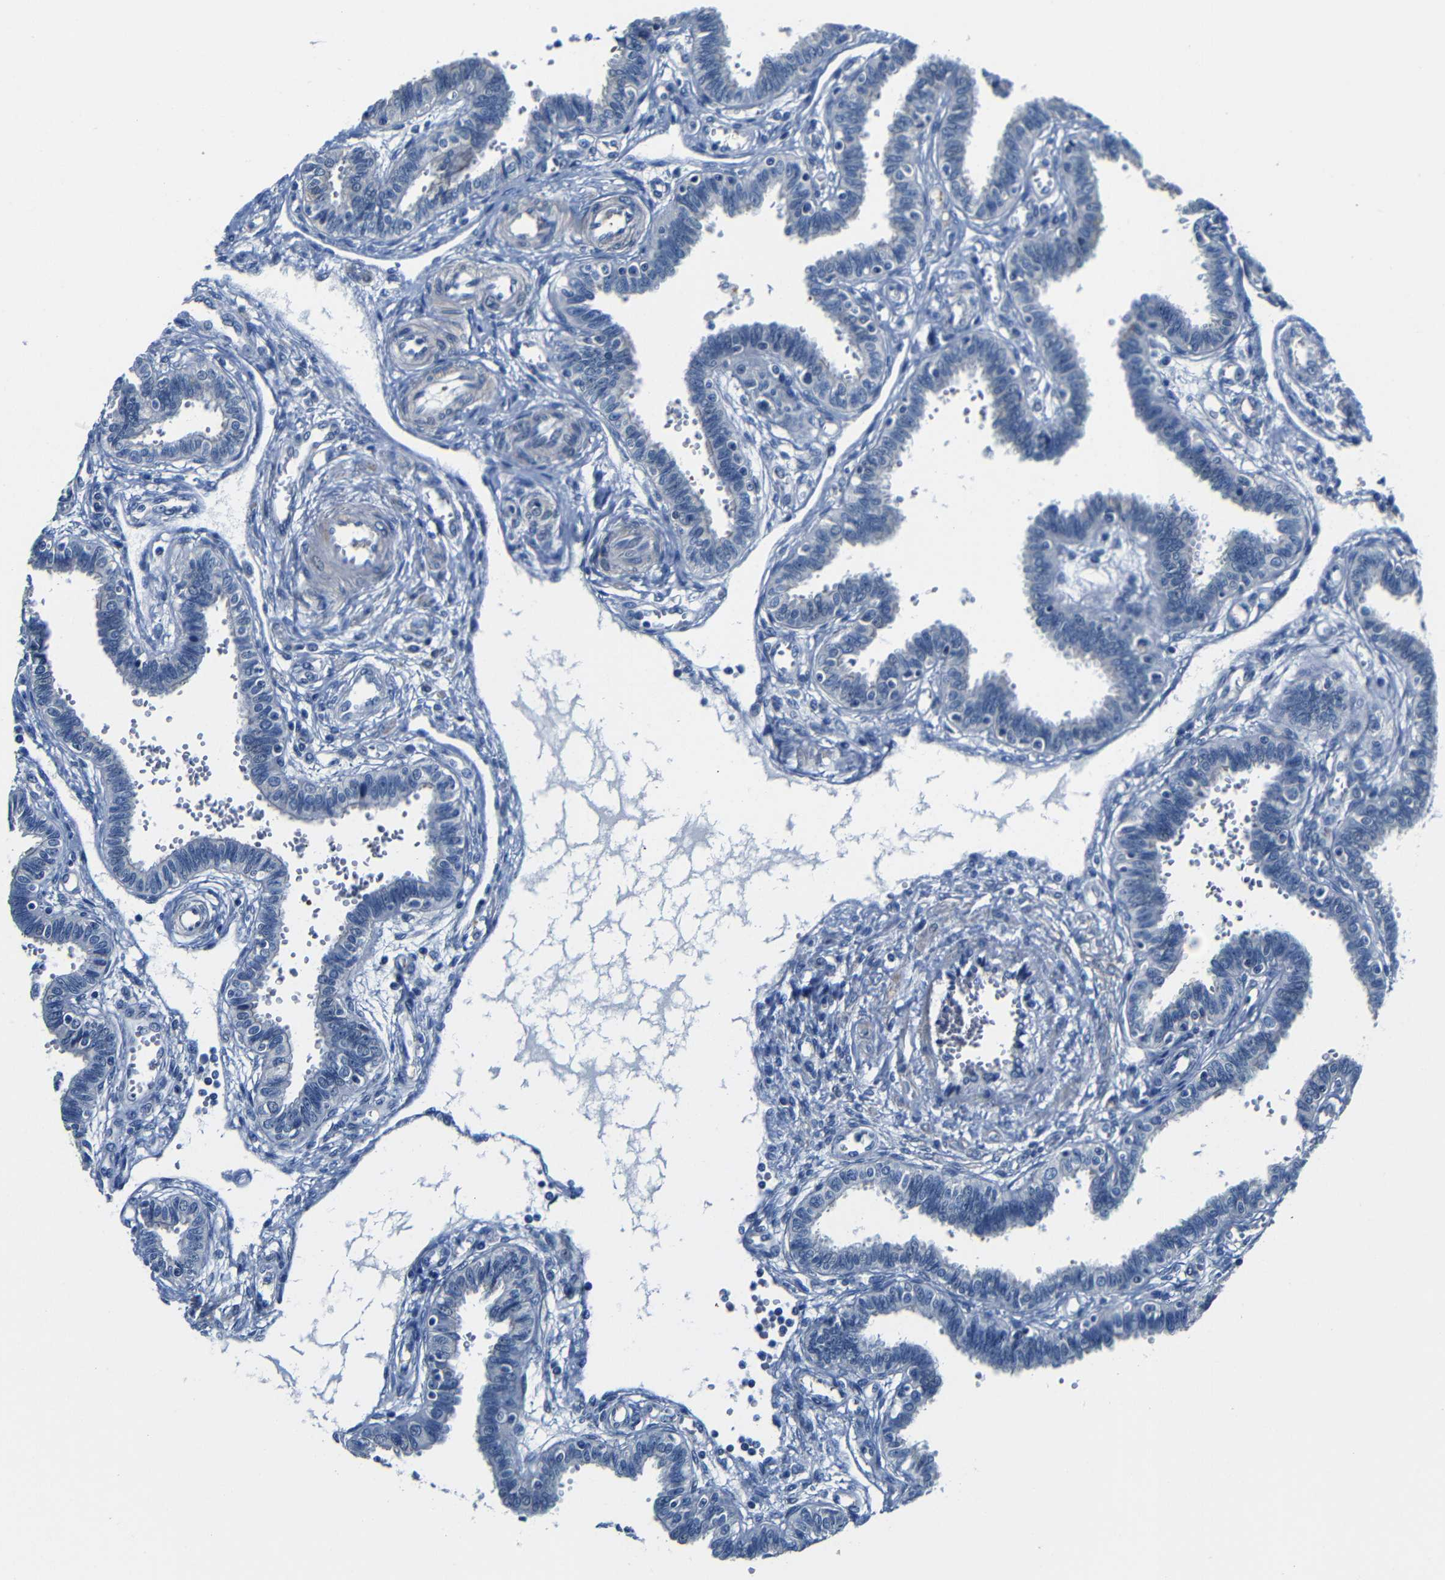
{"staining": {"intensity": "weak", "quantity": "<25%", "location": "cytoplasmic/membranous"}, "tissue": "fallopian tube", "cell_type": "Glandular cells", "image_type": "normal", "snomed": [{"axis": "morphology", "description": "Normal tissue, NOS"}, {"axis": "topography", "description": "Fallopian tube"}], "caption": "Benign fallopian tube was stained to show a protein in brown. There is no significant expression in glandular cells. (Brightfield microscopy of DAB IHC at high magnification).", "gene": "TNFAIP1", "patient": {"sex": "female", "age": 32}}